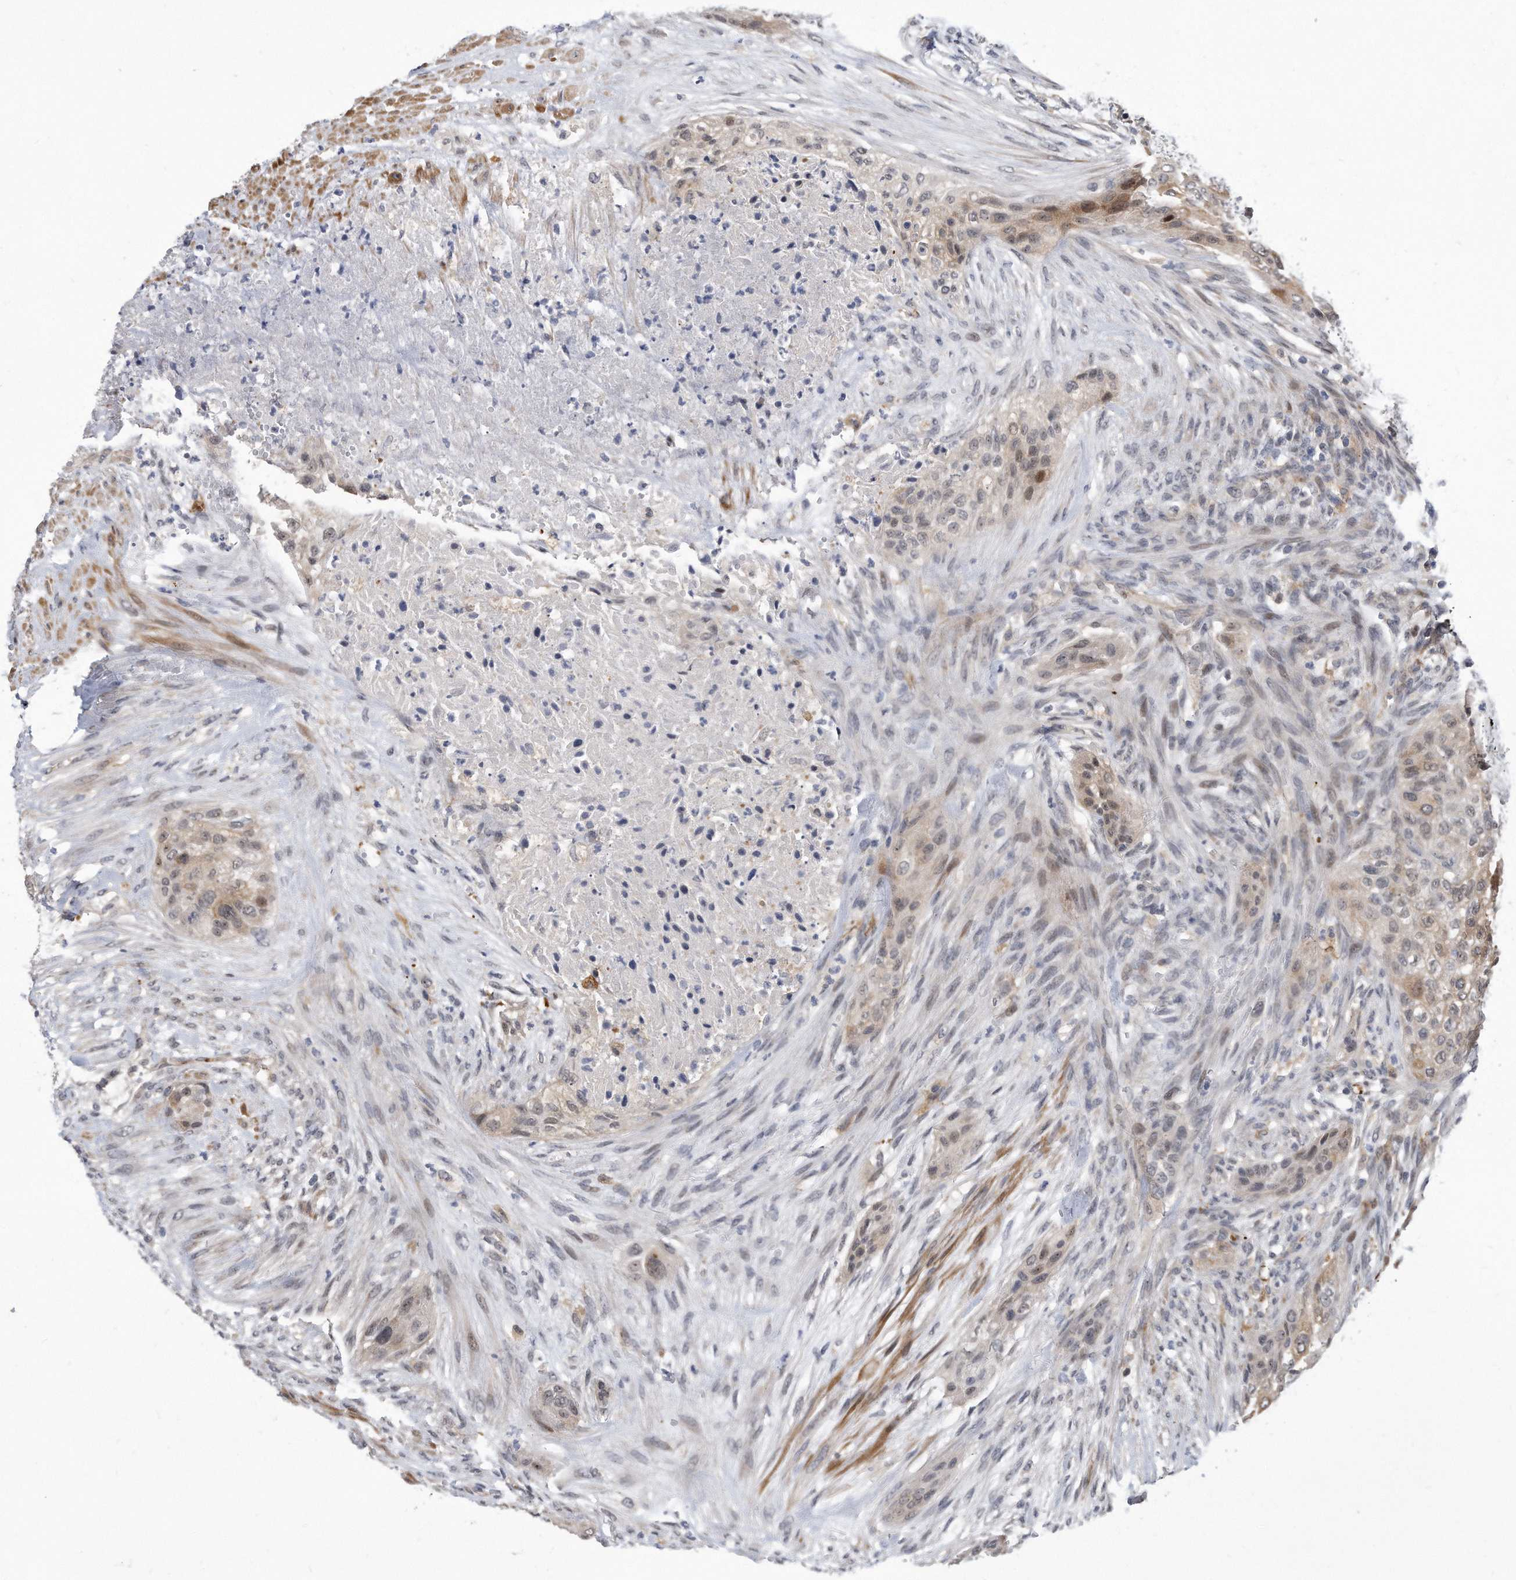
{"staining": {"intensity": "moderate", "quantity": "<25%", "location": "cytoplasmic/membranous,nuclear"}, "tissue": "urothelial cancer", "cell_type": "Tumor cells", "image_type": "cancer", "snomed": [{"axis": "morphology", "description": "Urothelial carcinoma, High grade"}, {"axis": "topography", "description": "Urinary bladder"}], "caption": "DAB (3,3'-diaminobenzidine) immunohistochemical staining of human urothelial cancer demonstrates moderate cytoplasmic/membranous and nuclear protein expression in about <25% of tumor cells. (Stains: DAB (3,3'-diaminobenzidine) in brown, nuclei in blue, Microscopy: brightfield microscopy at high magnification).", "gene": "PGBD2", "patient": {"sex": "male", "age": 35}}